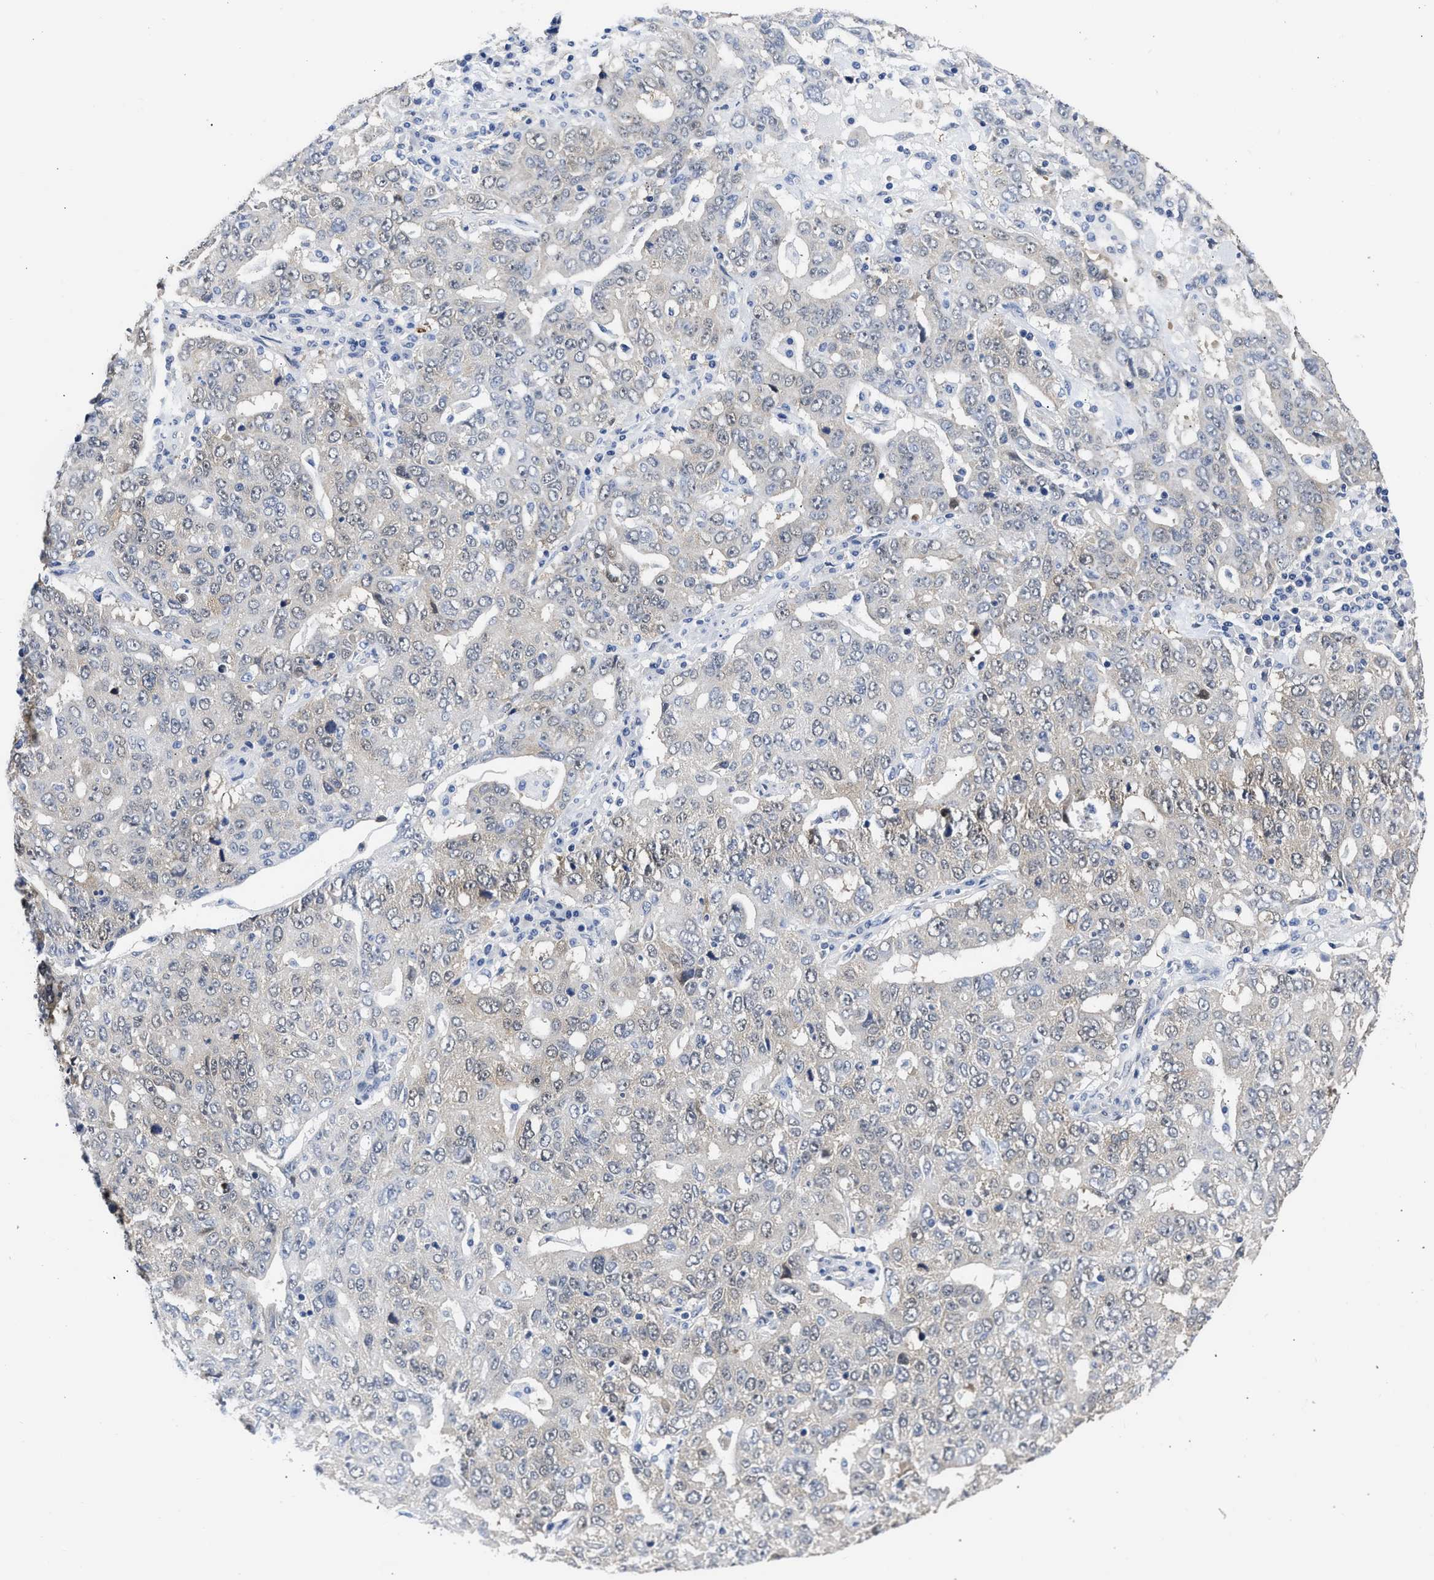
{"staining": {"intensity": "weak", "quantity": "<25%", "location": "cytoplasmic/membranous"}, "tissue": "ovarian cancer", "cell_type": "Tumor cells", "image_type": "cancer", "snomed": [{"axis": "morphology", "description": "Carcinoma, endometroid"}, {"axis": "topography", "description": "Ovary"}], "caption": "Tumor cells are negative for brown protein staining in endometroid carcinoma (ovarian).", "gene": "XPO5", "patient": {"sex": "female", "age": 62}}